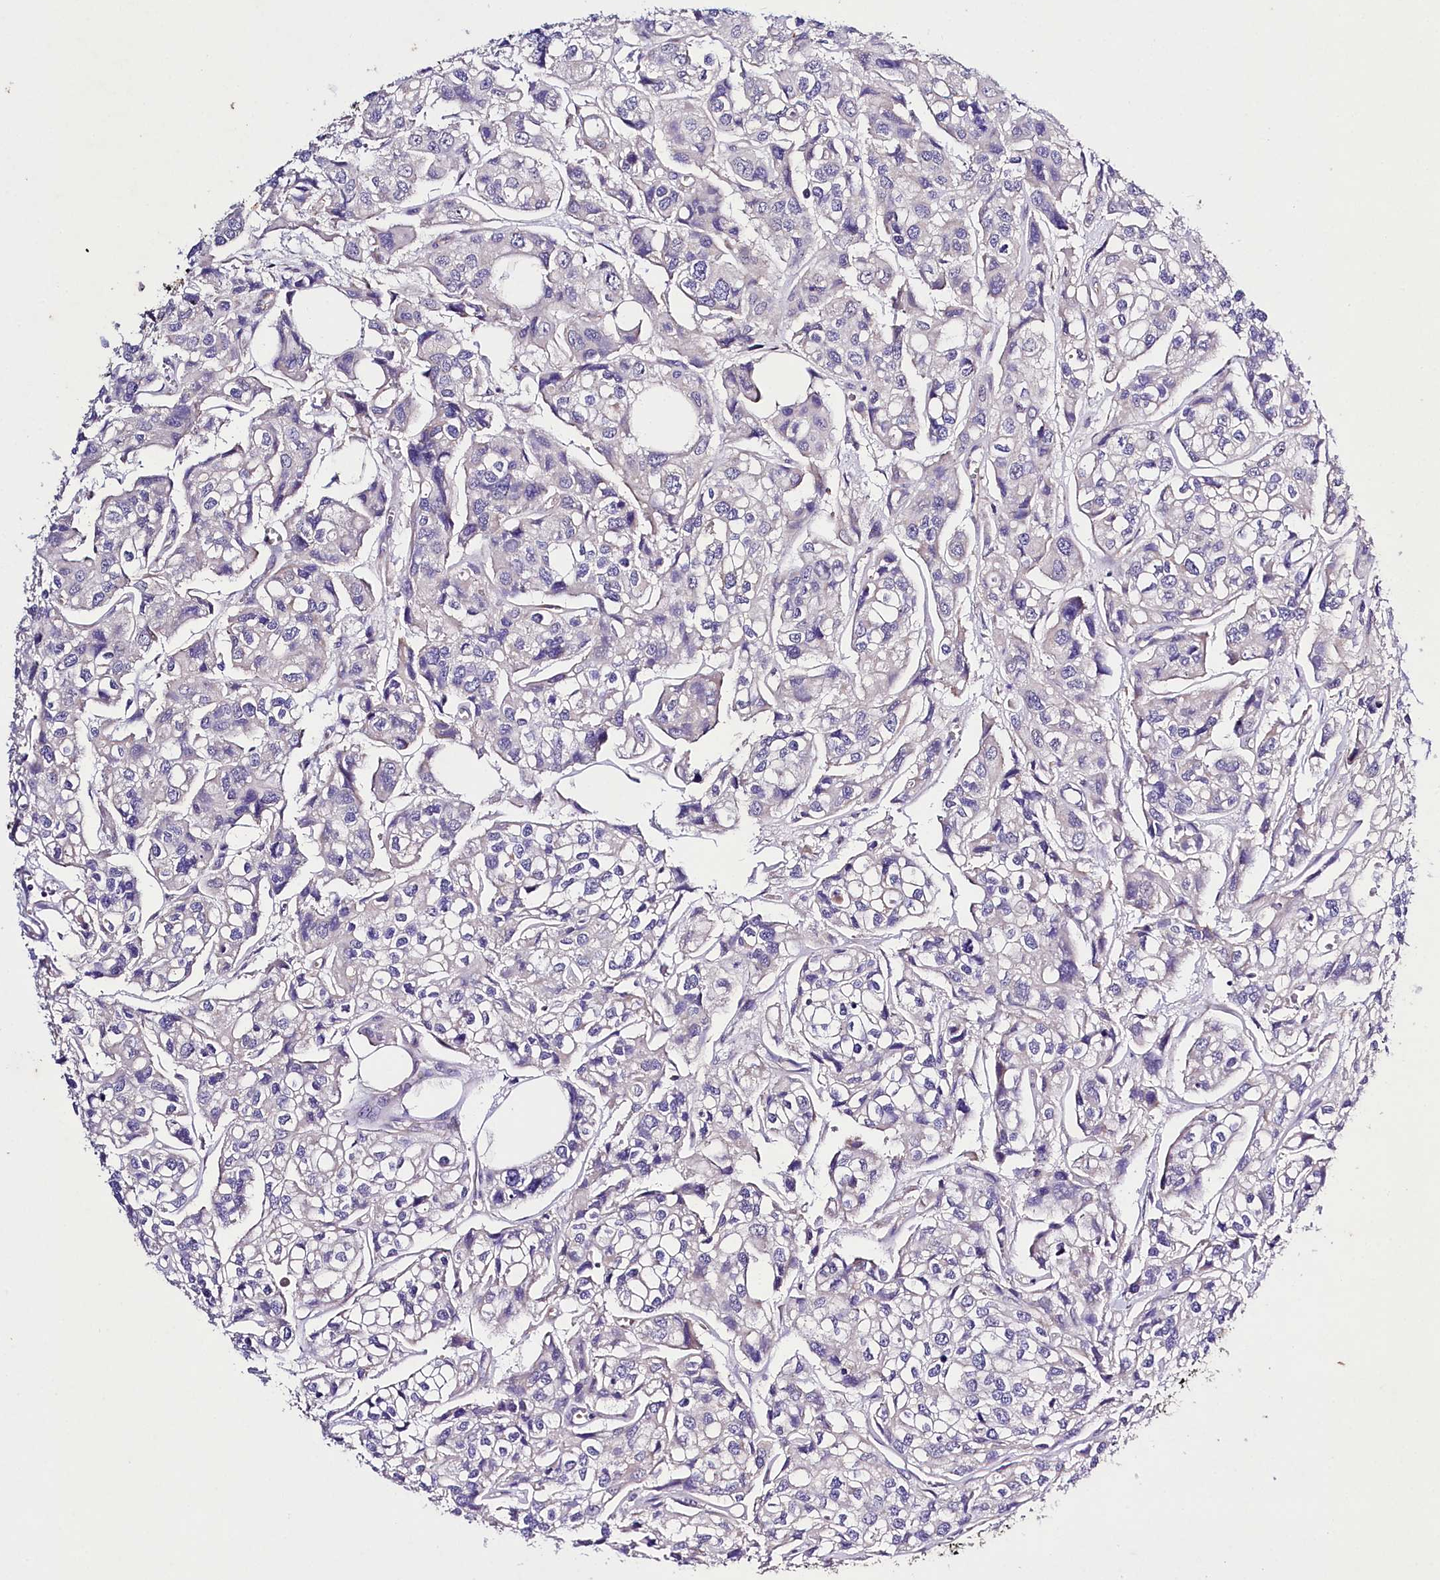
{"staining": {"intensity": "negative", "quantity": "none", "location": "none"}, "tissue": "urothelial cancer", "cell_type": "Tumor cells", "image_type": "cancer", "snomed": [{"axis": "morphology", "description": "Urothelial carcinoma, High grade"}, {"axis": "topography", "description": "Urinary bladder"}], "caption": "Tumor cells show no significant positivity in urothelial cancer.", "gene": "SLC7A1", "patient": {"sex": "male", "age": 67}}